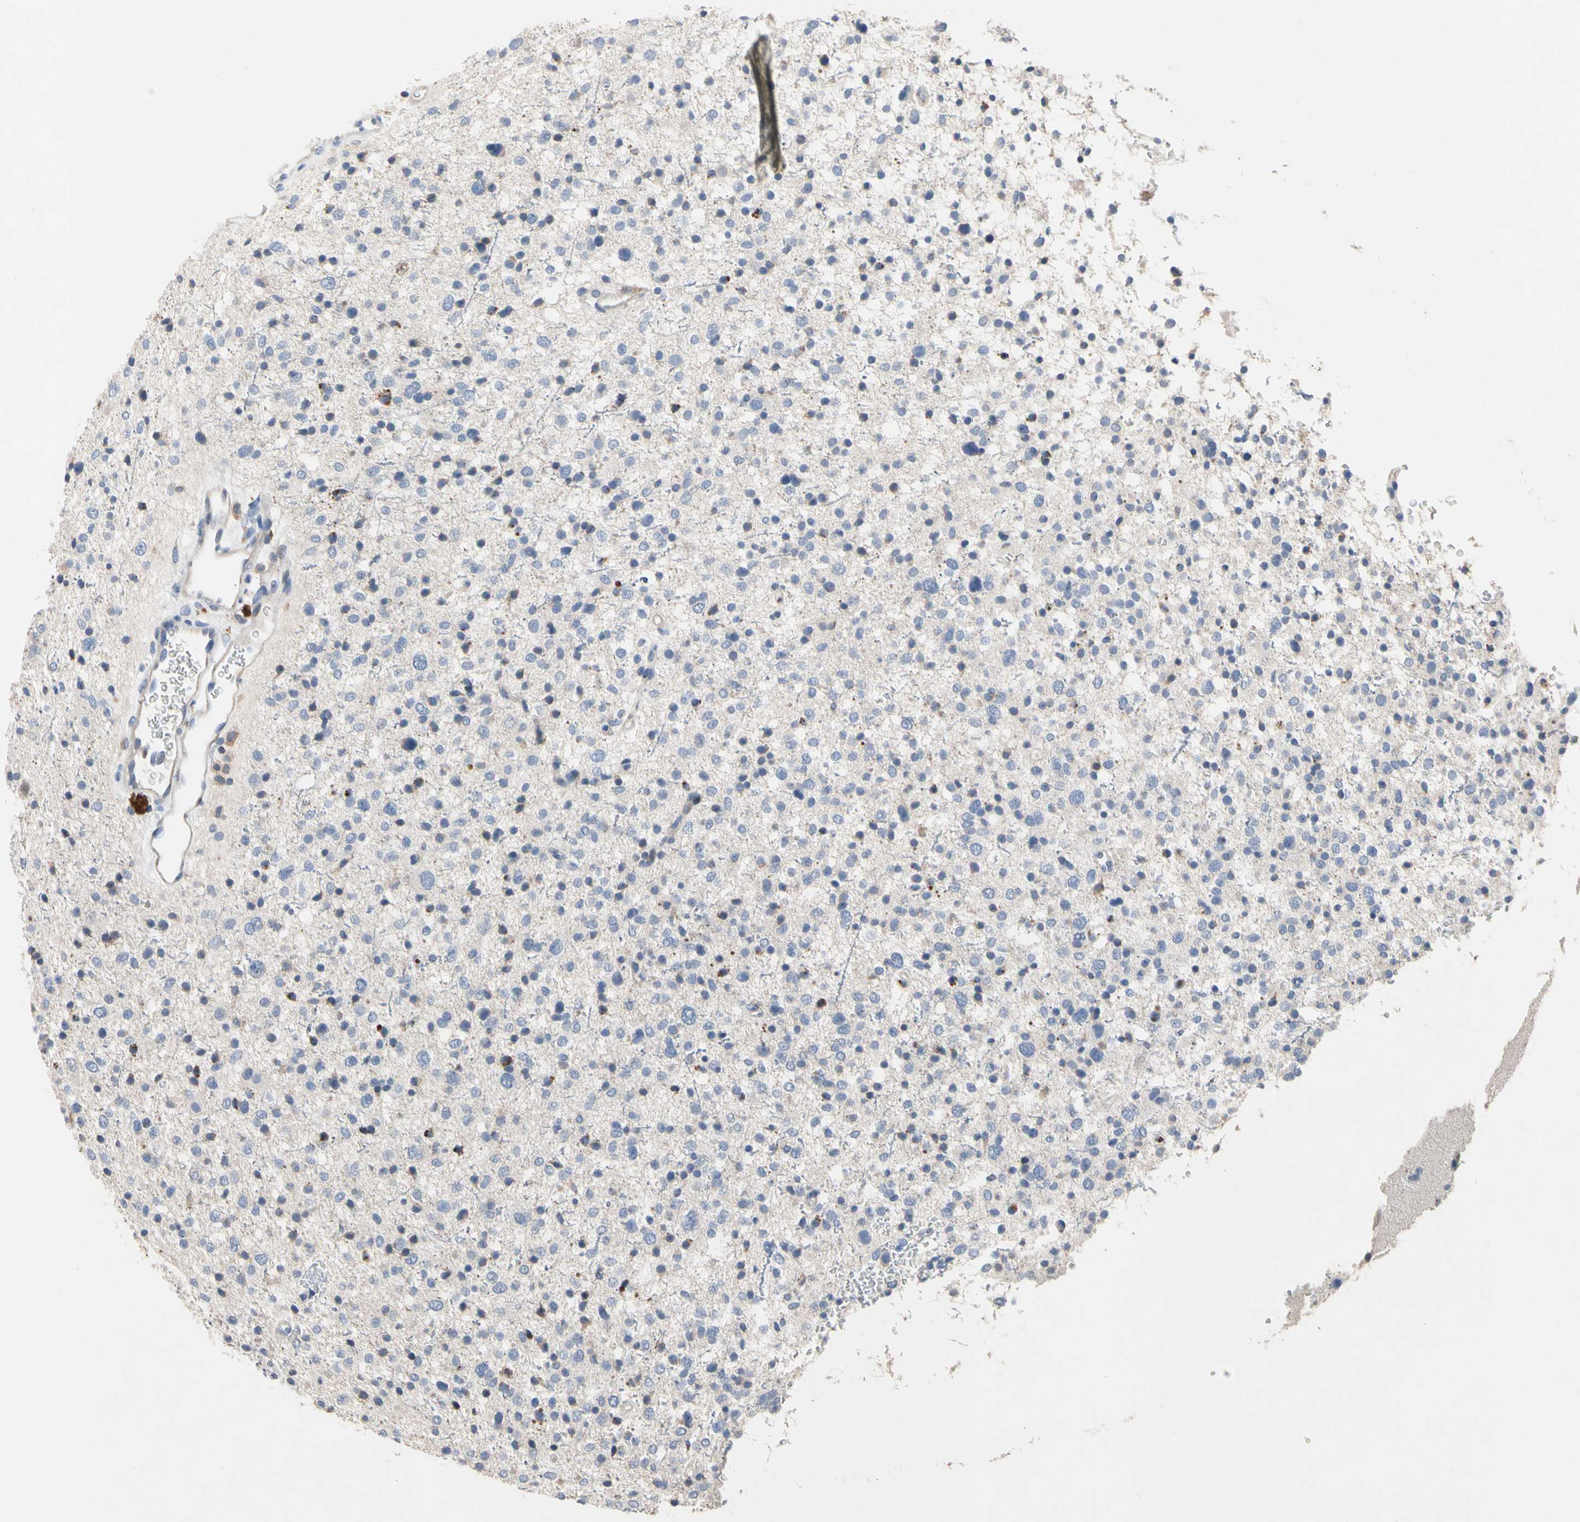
{"staining": {"intensity": "negative", "quantity": "none", "location": "none"}, "tissue": "glioma", "cell_type": "Tumor cells", "image_type": "cancer", "snomed": [{"axis": "morphology", "description": "Glioma, malignant, Low grade"}, {"axis": "topography", "description": "Brain"}], "caption": "This histopathology image is of malignant glioma (low-grade) stained with immunohistochemistry to label a protein in brown with the nuclei are counter-stained blue. There is no staining in tumor cells.", "gene": "ADA2", "patient": {"sex": "female", "age": 37}}